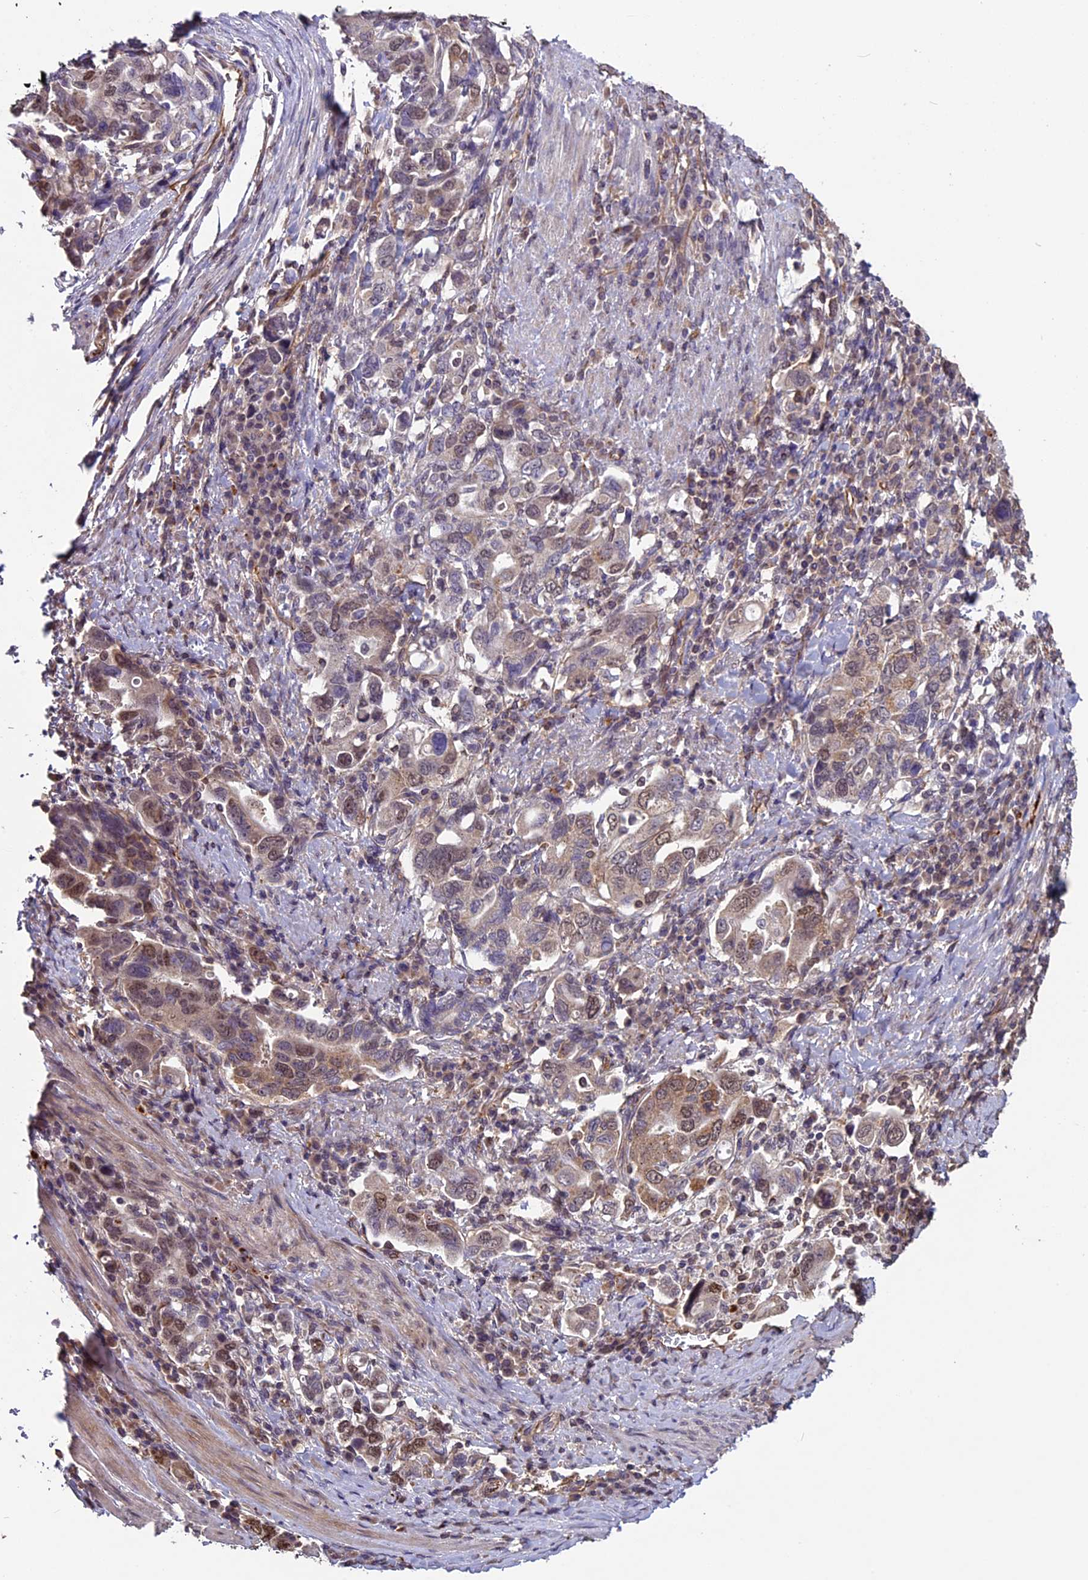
{"staining": {"intensity": "moderate", "quantity": "25%-75%", "location": "cytoplasmic/membranous,nuclear"}, "tissue": "stomach cancer", "cell_type": "Tumor cells", "image_type": "cancer", "snomed": [{"axis": "morphology", "description": "Adenocarcinoma, NOS"}, {"axis": "topography", "description": "Stomach, upper"}, {"axis": "topography", "description": "Stomach"}], "caption": "Immunohistochemistry photomicrograph of neoplastic tissue: stomach cancer stained using IHC exhibits medium levels of moderate protein expression localized specifically in the cytoplasmic/membranous and nuclear of tumor cells, appearing as a cytoplasmic/membranous and nuclear brown color.", "gene": "C3orf70", "patient": {"sex": "male", "age": 62}}